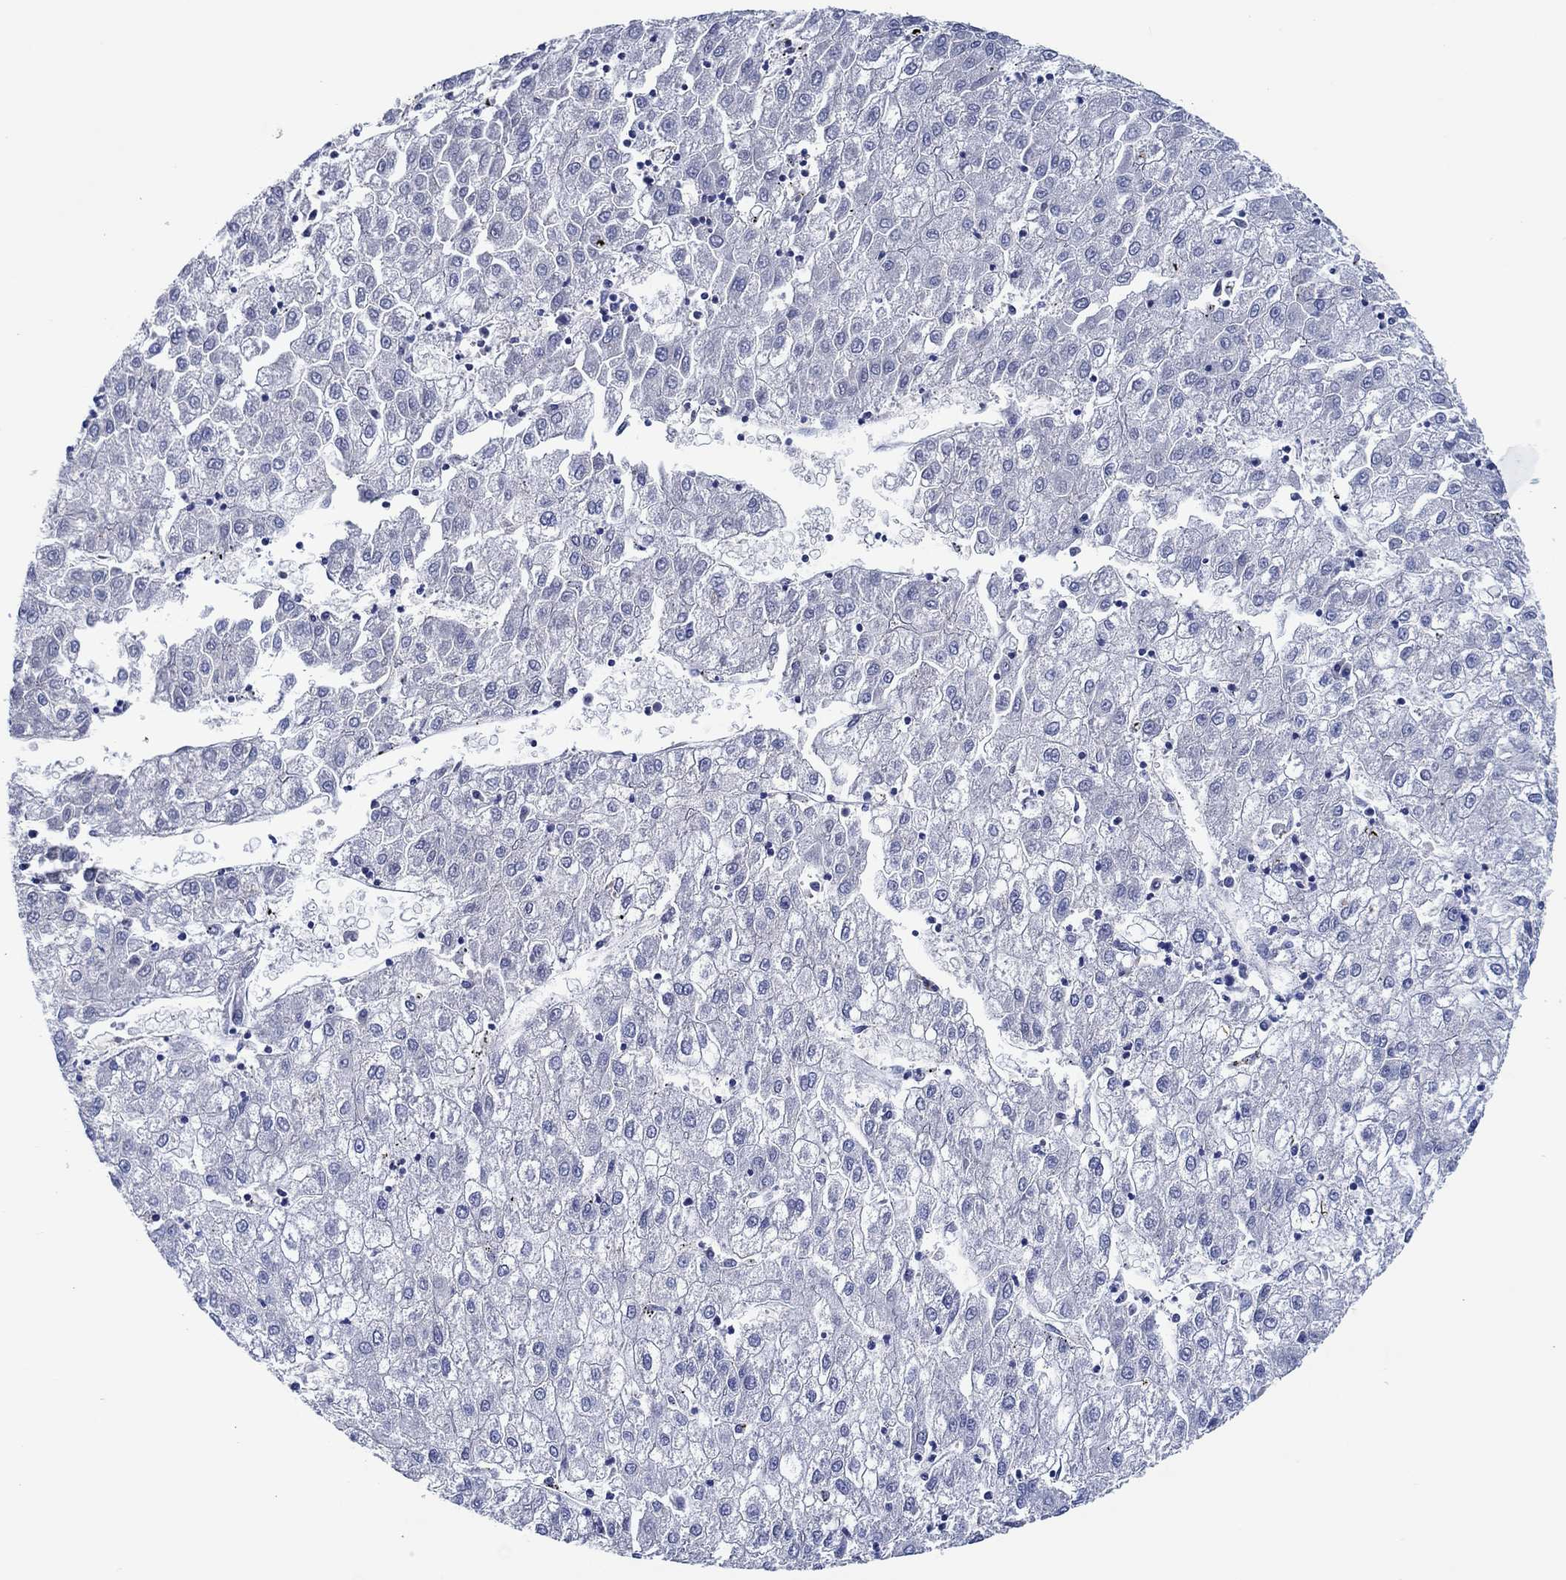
{"staining": {"intensity": "negative", "quantity": "none", "location": "none"}, "tissue": "liver cancer", "cell_type": "Tumor cells", "image_type": "cancer", "snomed": [{"axis": "morphology", "description": "Carcinoma, Hepatocellular, NOS"}, {"axis": "topography", "description": "Liver"}], "caption": "DAB immunohistochemical staining of liver cancer (hepatocellular carcinoma) demonstrates no significant positivity in tumor cells. (DAB immunohistochemistry with hematoxylin counter stain).", "gene": "CPNE6", "patient": {"sex": "male", "age": 72}}